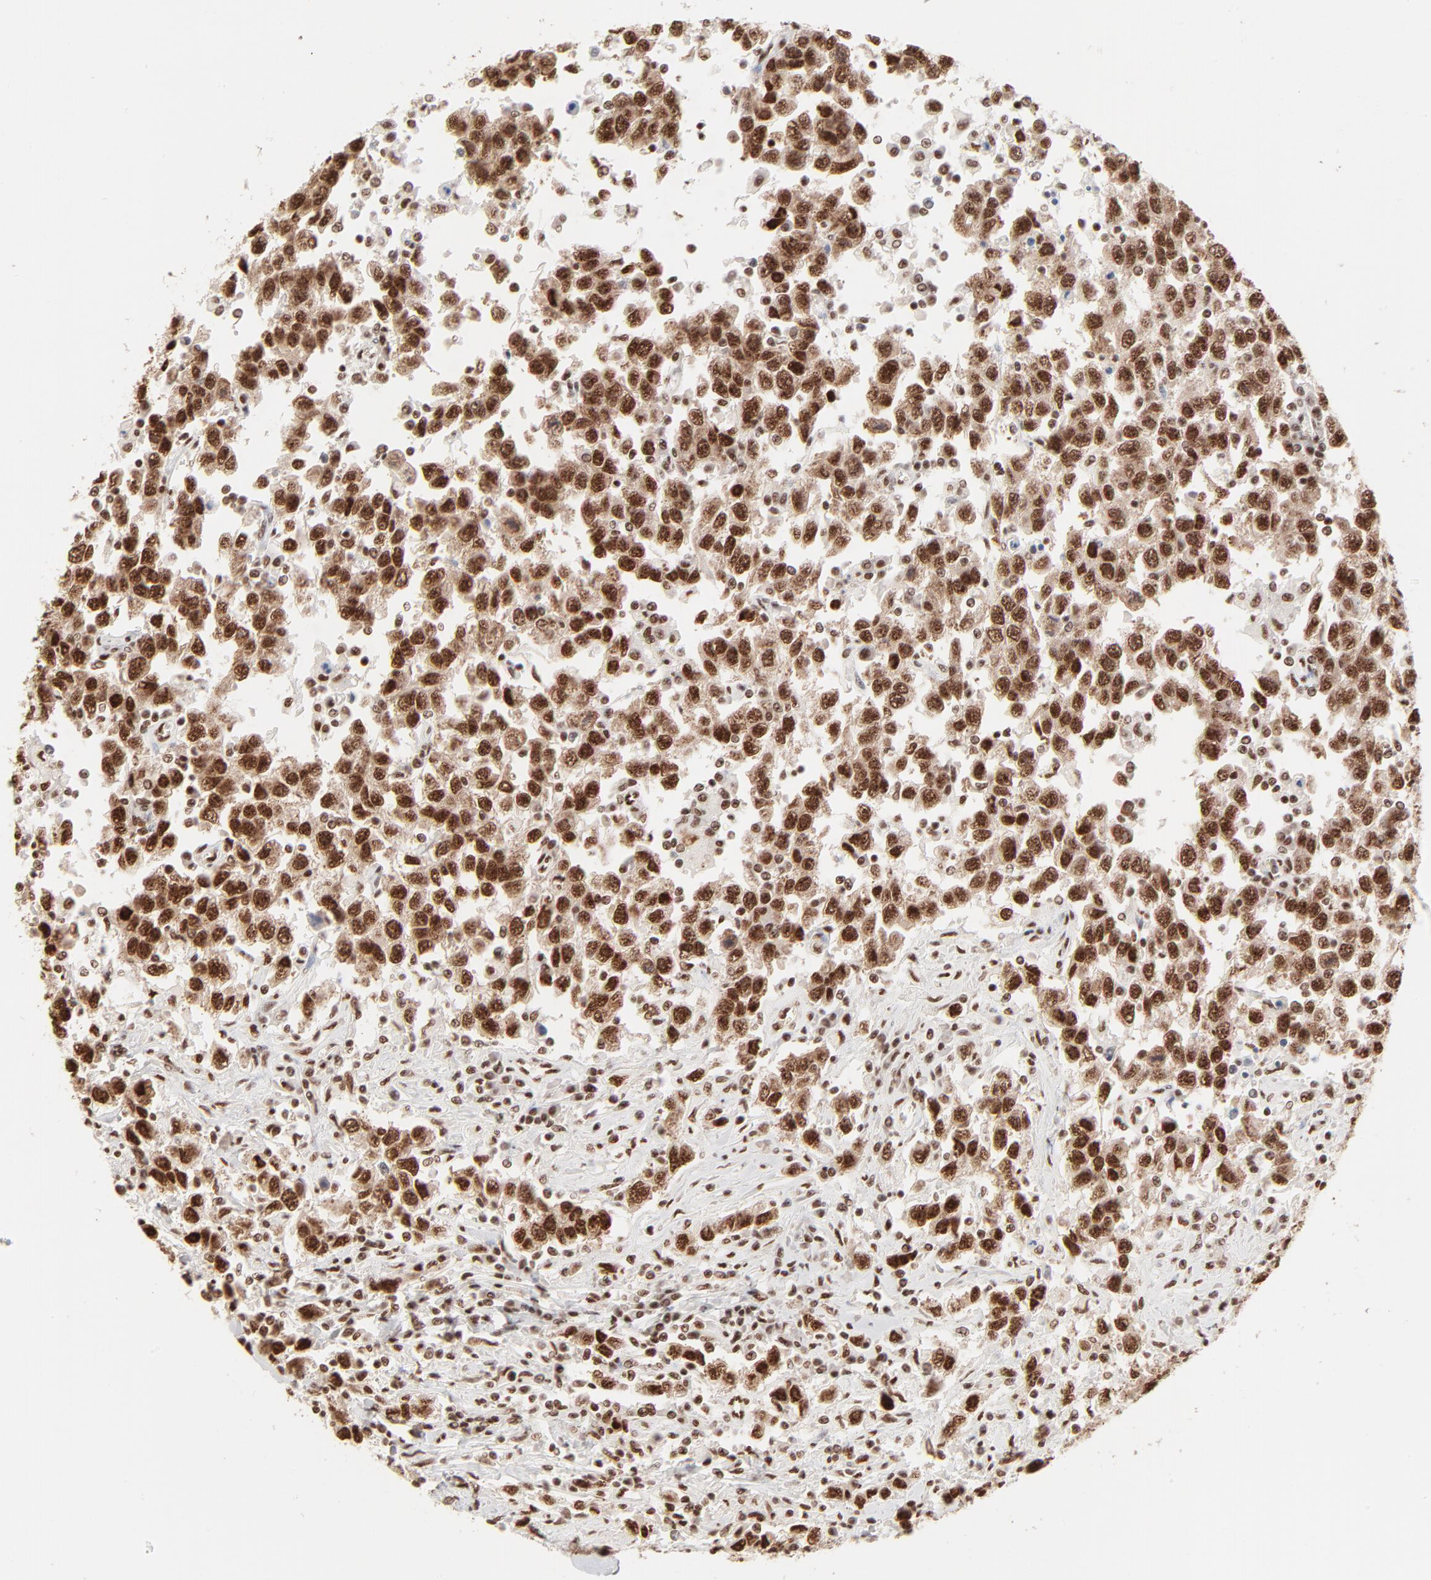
{"staining": {"intensity": "strong", "quantity": ">75%", "location": "nuclear"}, "tissue": "testis cancer", "cell_type": "Tumor cells", "image_type": "cancer", "snomed": [{"axis": "morphology", "description": "Seminoma, NOS"}, {"axis": "topography", "description": "Testis"}], "caption": "Testis seminoma stained with a brown dye exhibits strong nuclear positive expression in about >75% of tumor cells.", "gene": "TARDBP", "patient": {"sex": "male", "age": 41}}